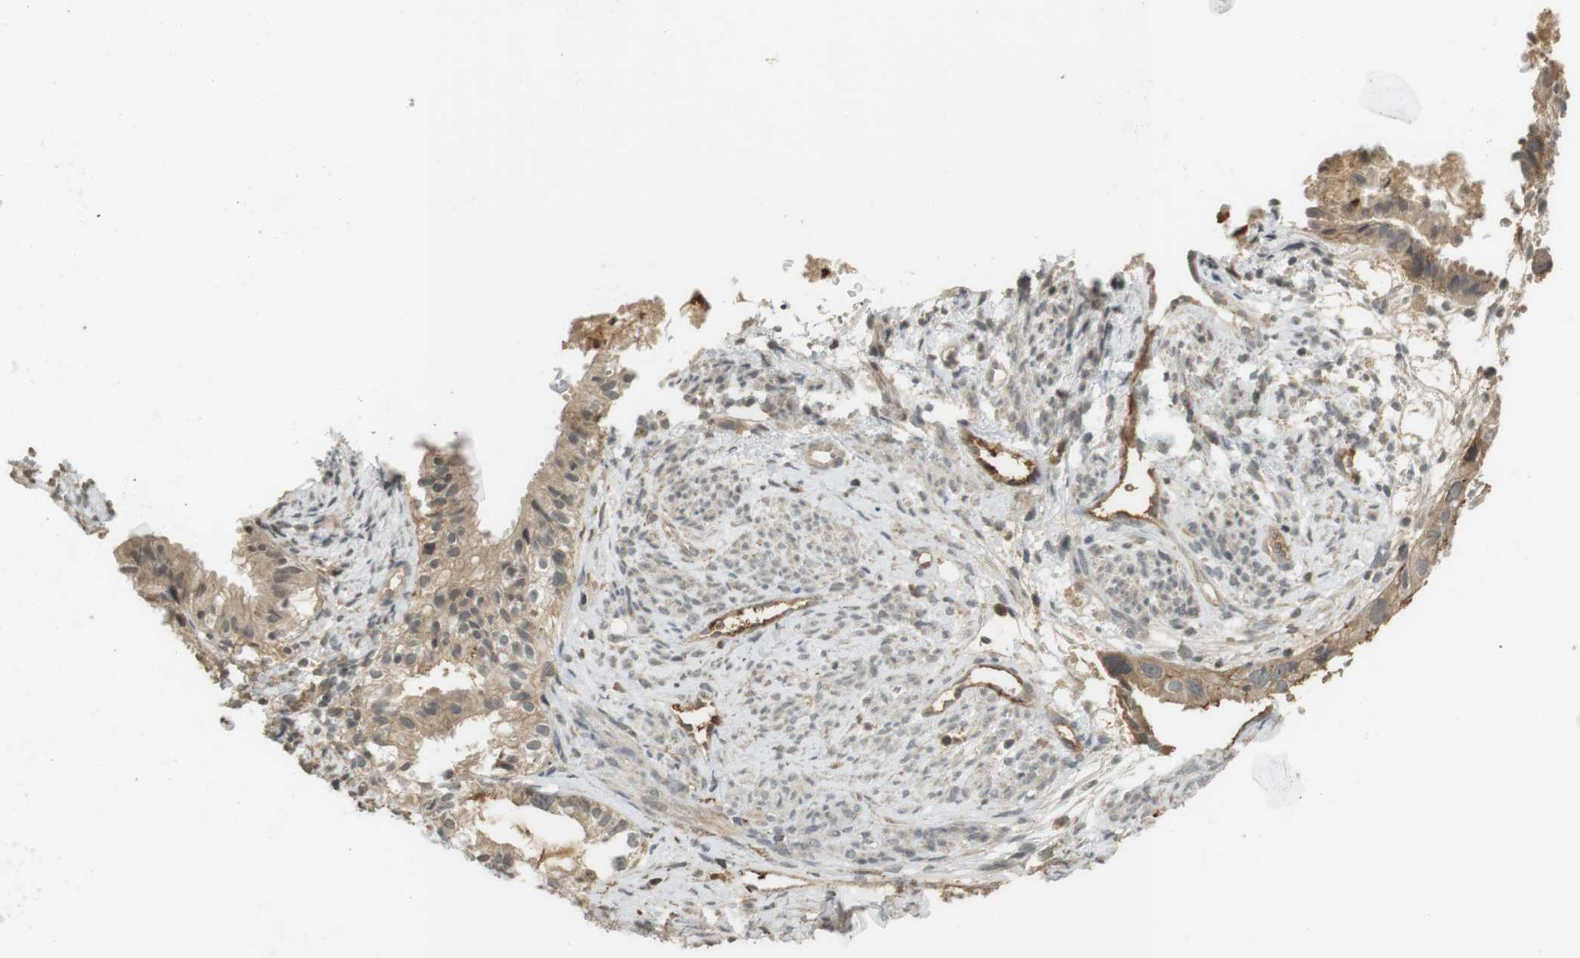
{"staining": {"intensity": "weak", "quantity": ">75%", "location": "cytoplasmic/membranous"}, "tissue": "cervical cancer", "cell_type": "Tumor cells", "image_type": "cancer", "snomed": [{"axis": "morphology", "description": "Normal tissue, NOS"}, {"axis": "morphology", "description": "Adenocarcinoma, NOS"}, {"axis": "topography", "description": "Cervix"}, {"axis": "topography", "description": "Endometrium"}], "caption": "Human cervical cancer stained with a protein marker demonstrates weak staining in tumor cells.", "gene": "SRR", "patient": {"sex": "female", "age": 86}}